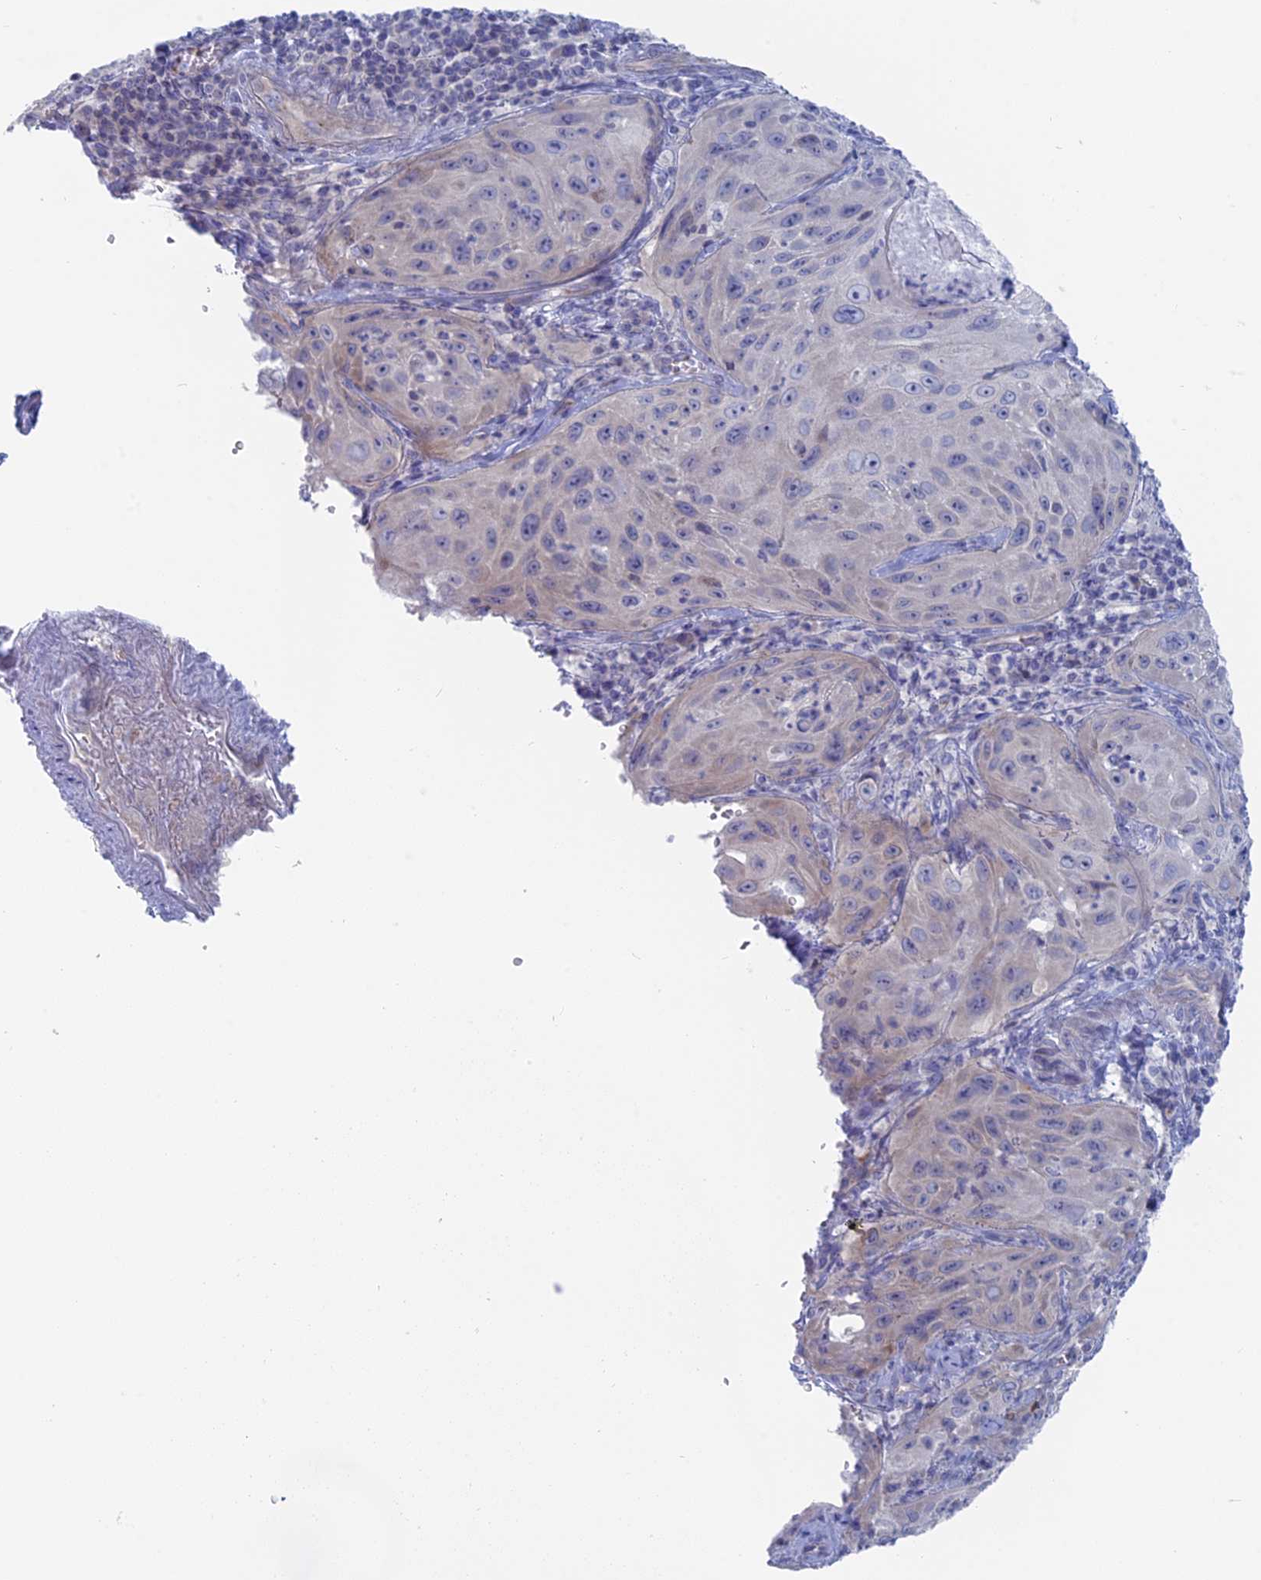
{"staining": {"intensity": "negative", "quantity": "none", "location": "none"}, "tissue": "cervical cancer", "cell_type": "Tumor cells", "image_type": "cancer", "snomed": [{"axis": "morphology", "description": "Squamous cell carcinoma, NOS"}, {"axis": "topography", "description": "Cervix"}], "caption": "This is a image of immunohistochemistry staining of cervical cancer (squamous cell carcinoma), which shows no expression in tumor cells. (Immunohistochemistry, brightfield microscopy, high magnification).", "gene": "TBC1D30", "patient": {"sex": "female", "age": 42}}